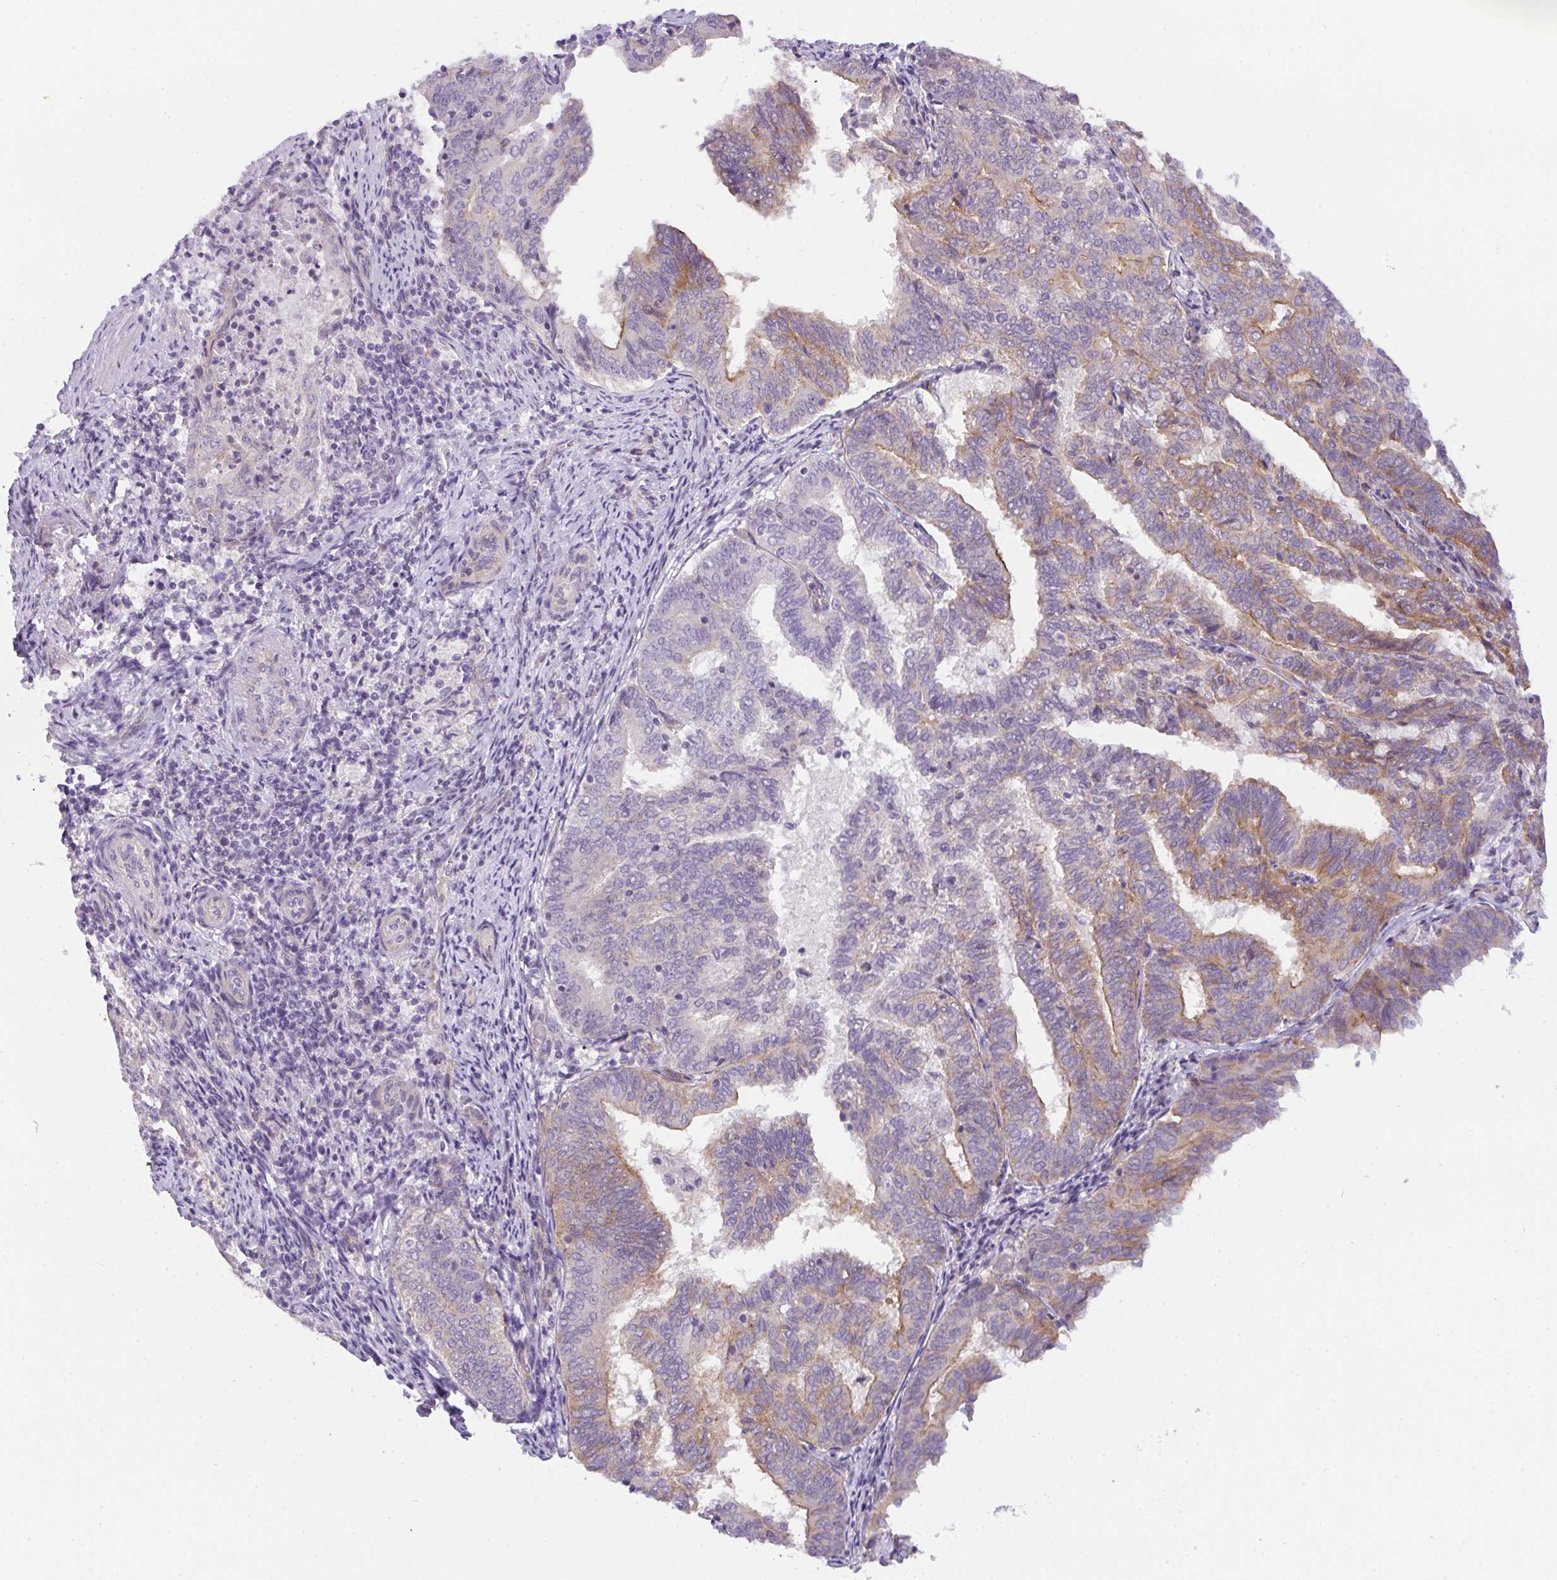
{"staining": {"intensity": "moderate", "quantity": "25%-75%", "location": "cytoplasmic/membranous"}, "tissue": "endometrial cancer", "cell_type": "Tumor cells", "image_type": "cancer", "snomed": [{"axis": "morphology", "description": "Adenocarcinoma, NOS"}, {"axis": "topography", "description": "Endometrium"}], "caption": "Immunohistochemical staining of human adenocarcinoma (endometrial) reveals medium levels of moderate cytoplasmic/membranous protein expression in about 25%-75% of tumor cells.", "gene": "FILIP1", "patient": {"sex": "female", "age": 80}}